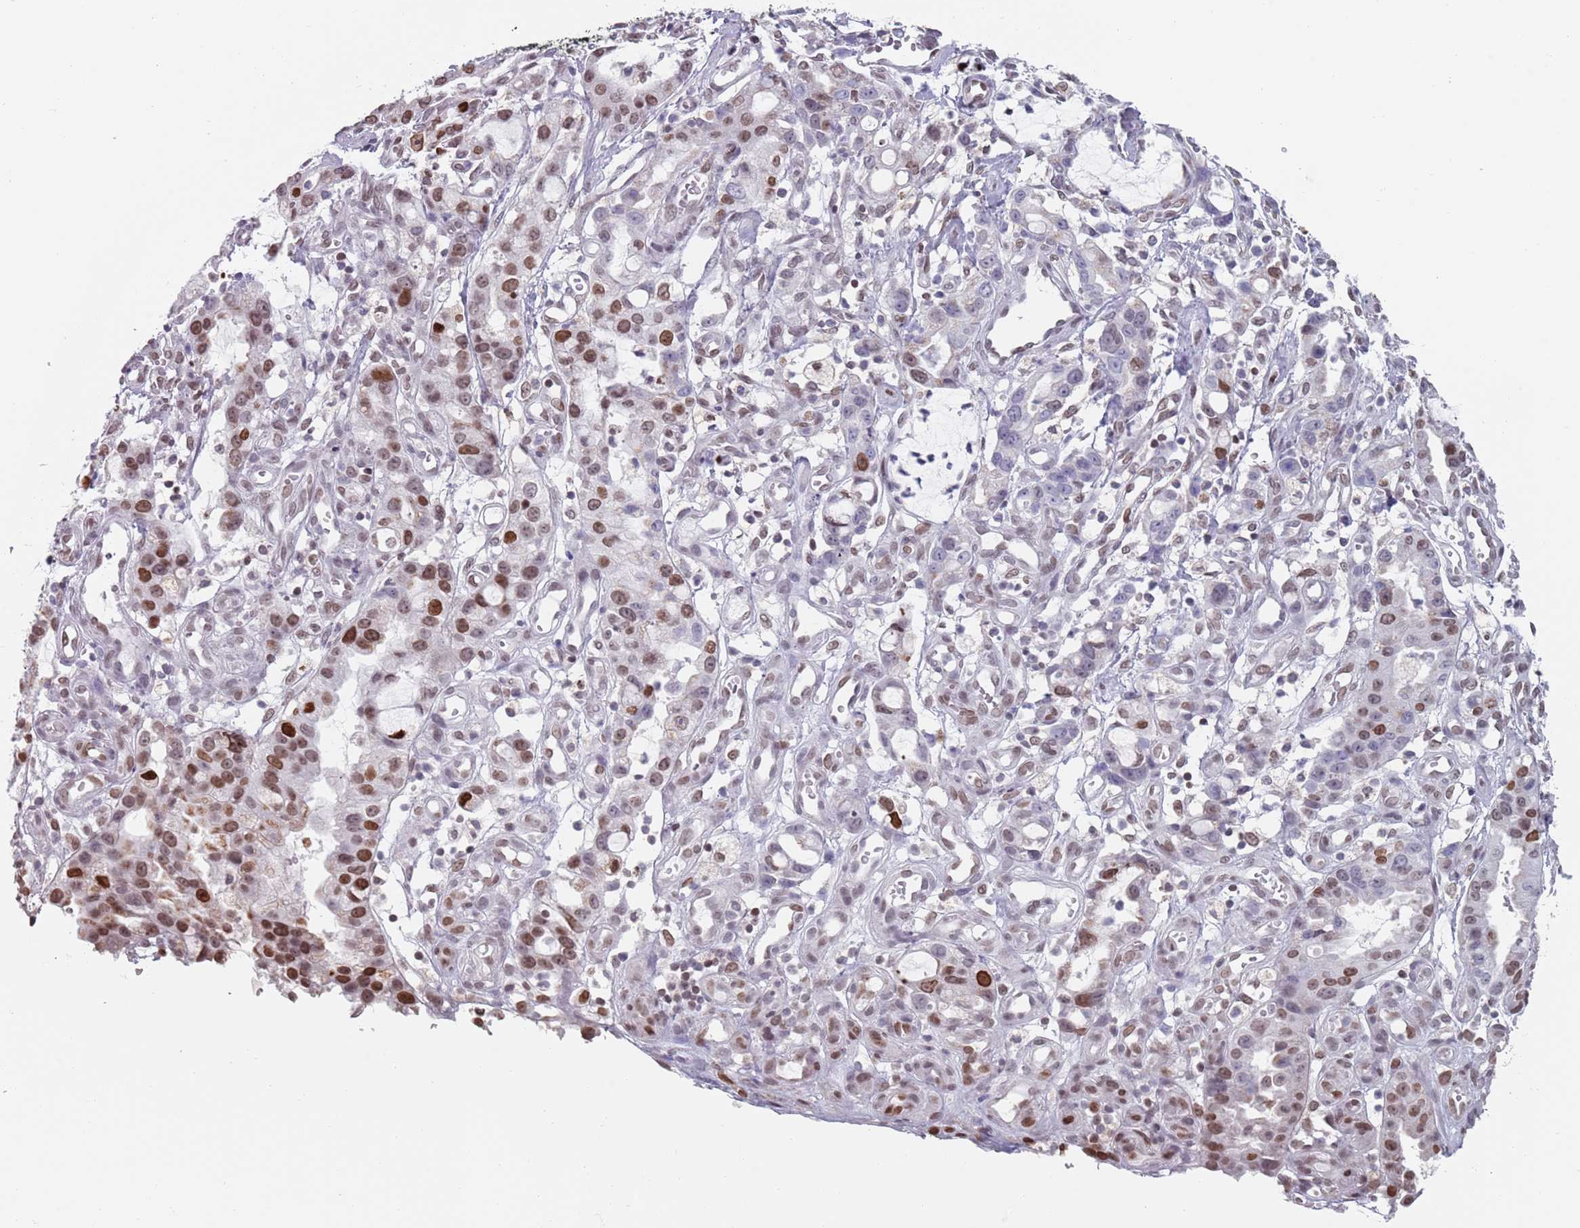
{"staining": {"intensity": "moderate", "quantity": "<25%", "location": "nuclear"}, "tissue": "stomach cancer", "cell_type": "Tumor cells", "image_type": "cancer", "snomed": [{"axis": "morphology", "description": "Adenocarcinoma, NOS"}, {"axis": "topography", "description": "Stomach"}], "caption": "A brown stain labels moderate nuclear expression of a protein in human stomach cancer (adenocarcinoma) tumor cells.", "gene": "MFSD12", "patient": {"sex": "male", "age": 55}}